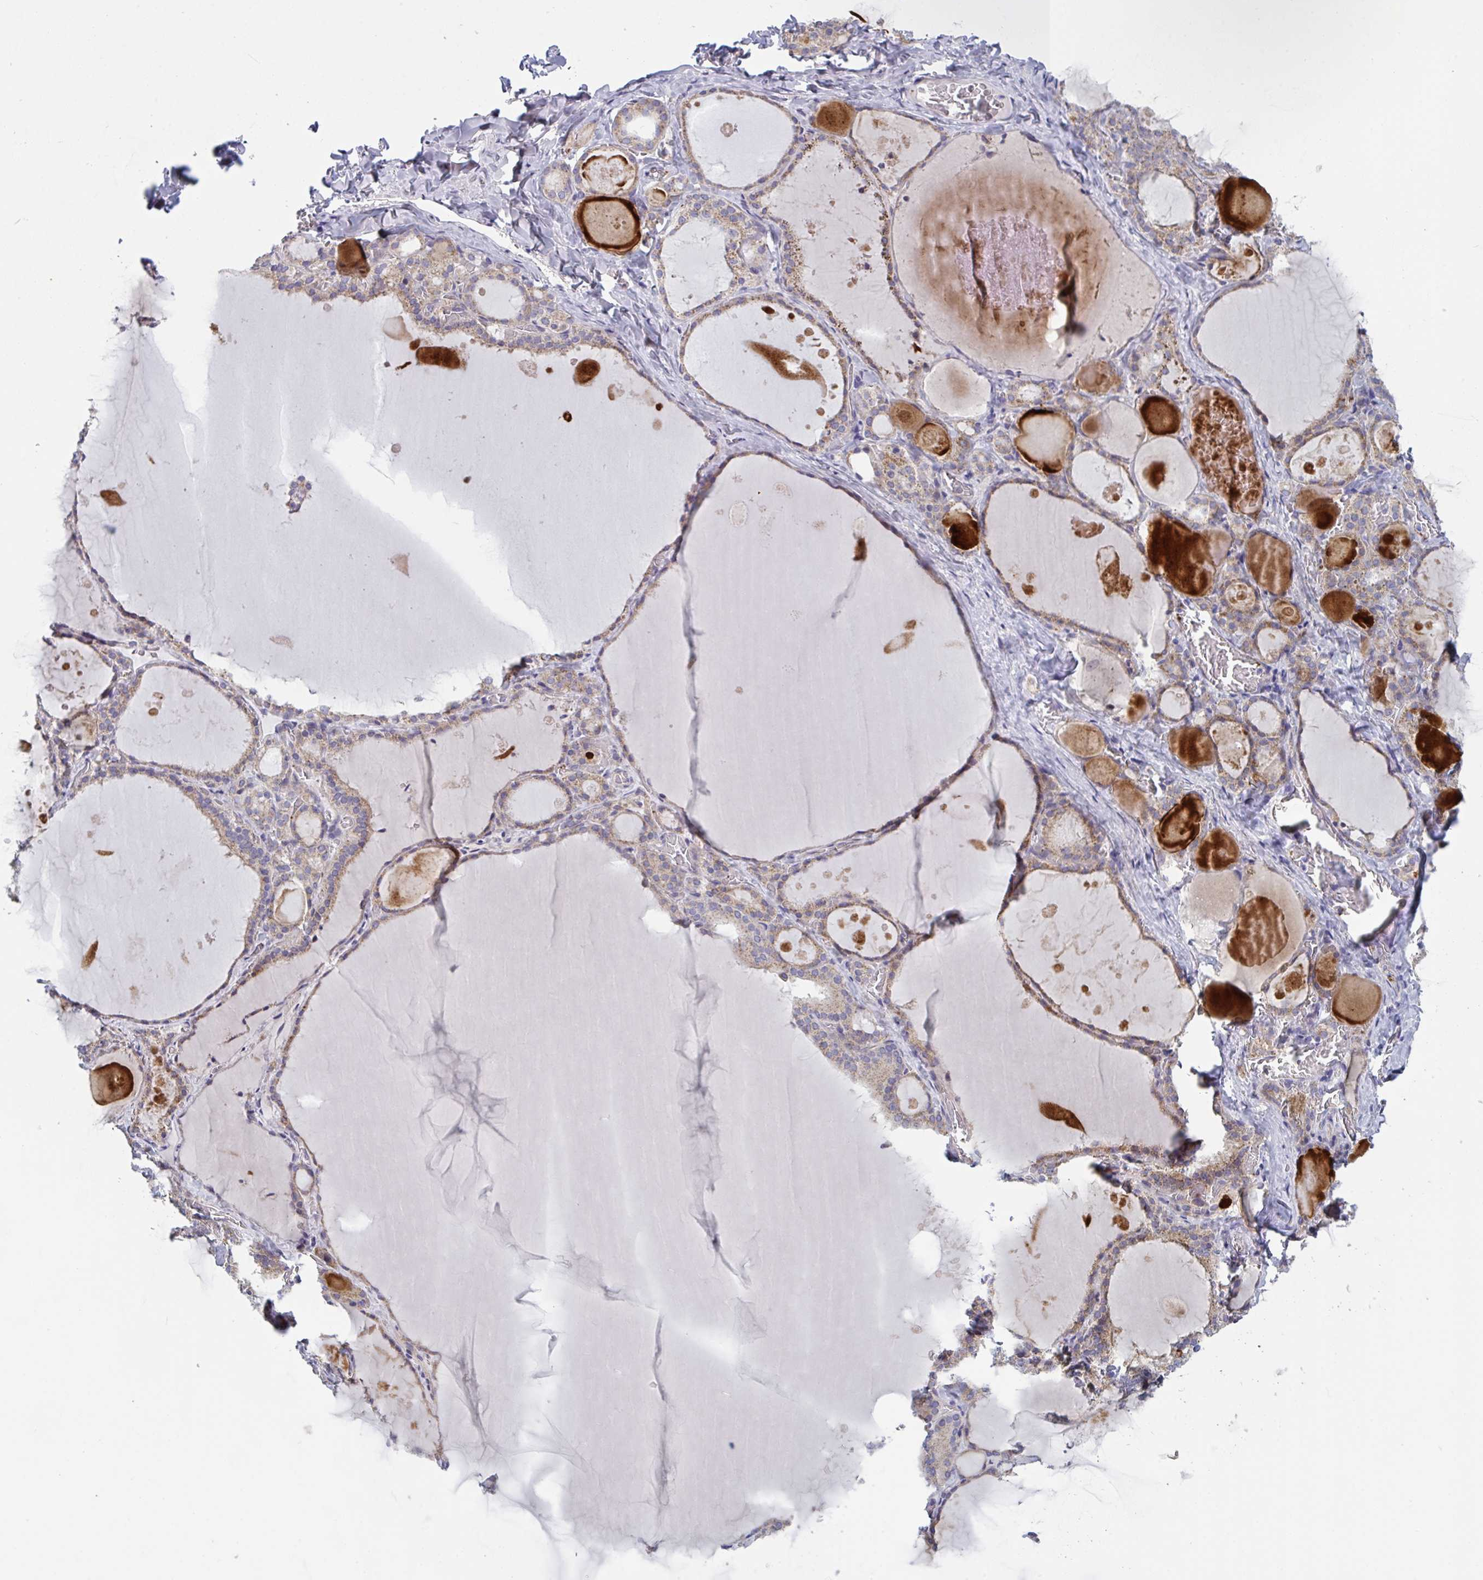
{"staining": {"intensity": "weak", "quantity": "25%-75%", "location": "cytoplasmic/membranous"}, "tissue": "thyroid gland", "cell_type": "Glandular cells", "image_type": "normal", "snomed": [{"axis": "morphology", "description": "Normal tissue, NOS"}, {"axis": "topography", "description": "Thyroid gland"}], "caption": "Benign thyroid gland shows weak cytoplasmic/membranous staining in approximately 25%-75% of glandular cells, visualized by immunohistochemistry. (DAB (3,3'-diaminobenzidine) IHC with brightfield microscopy, high magnification).", "gene": "MRPS2", "patient": {"sex": "male", "age": 56}}